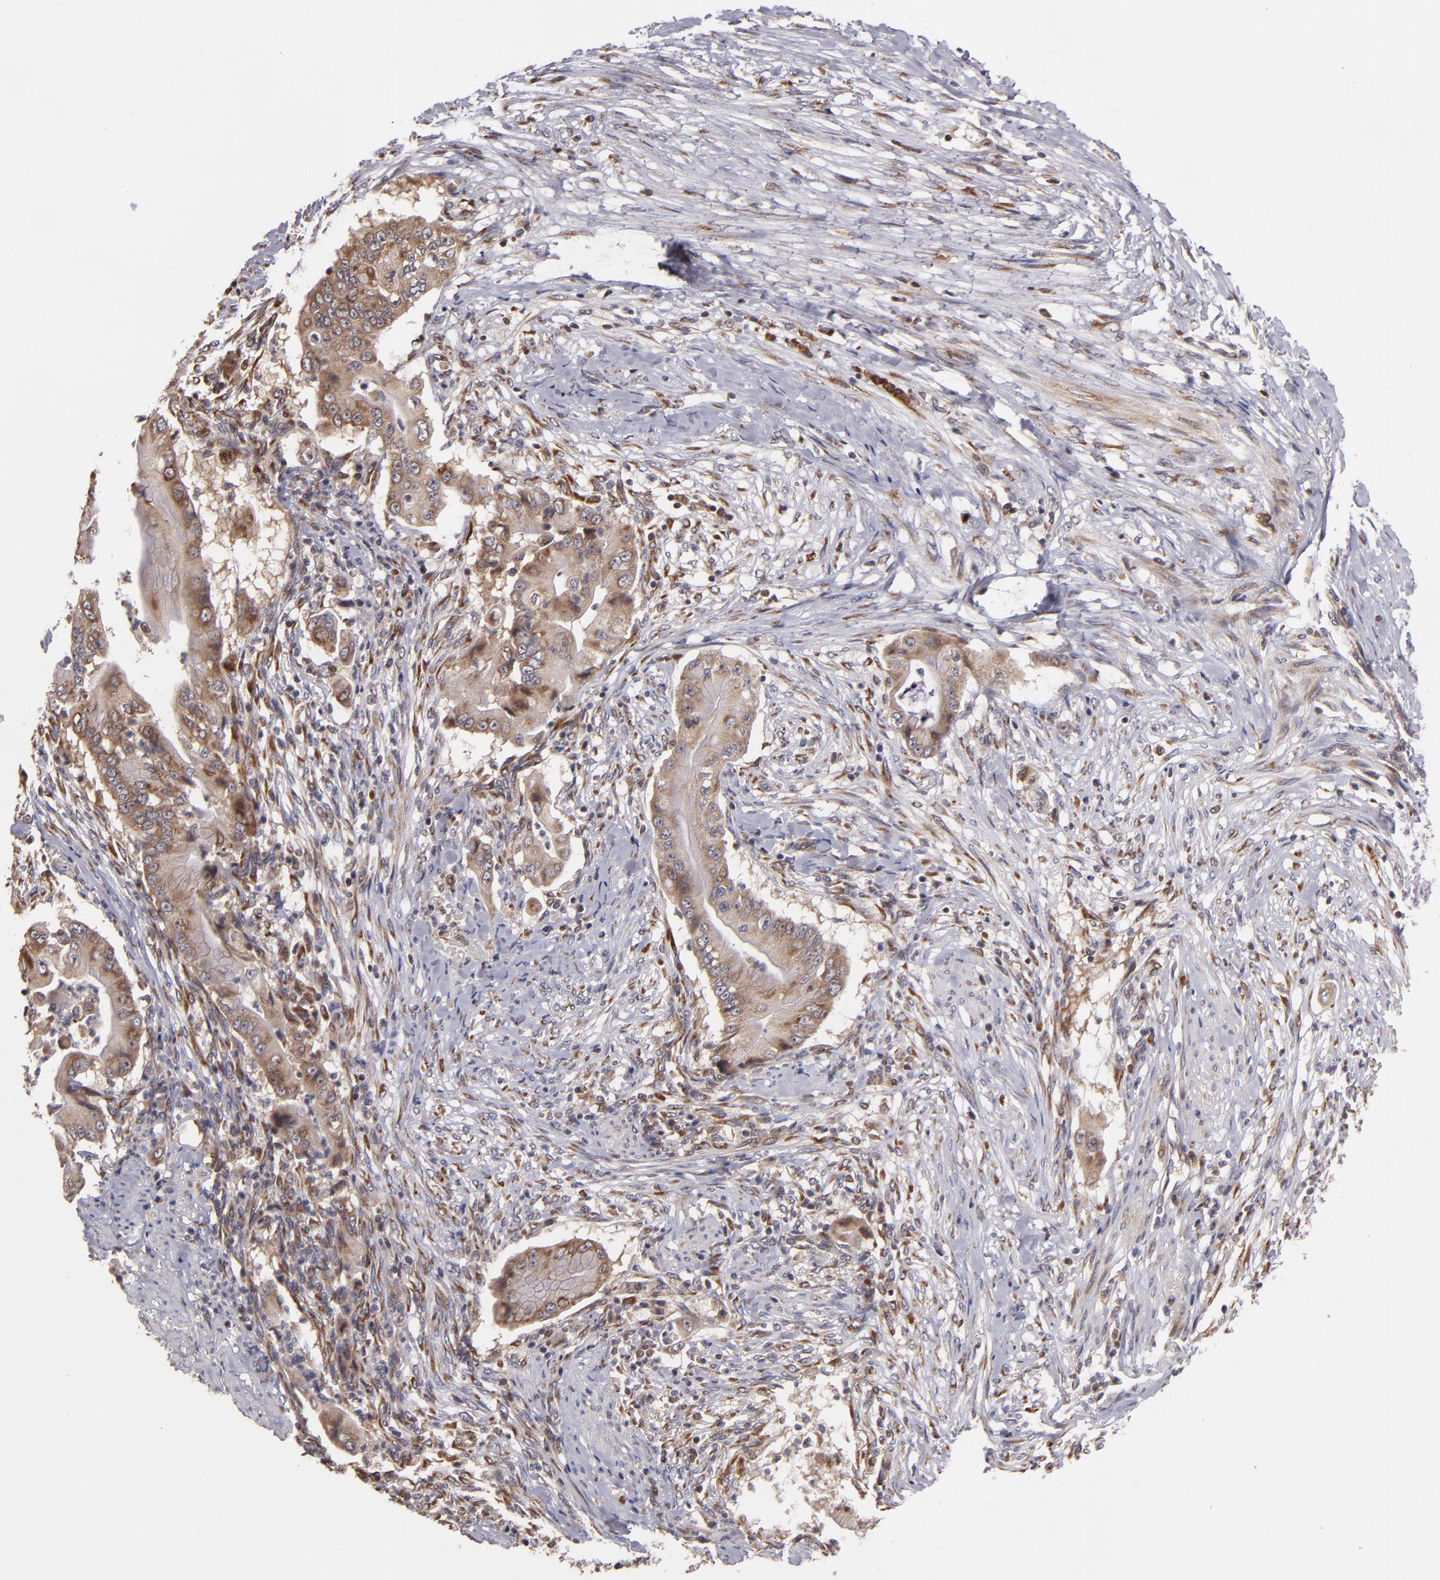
{"staining": {"intensity": "weak", "quantity": ">75%", "location": "cytoplasmic/membranous"}, "tissue": "pancreatic cancer", "cell_type": "Tumor cells", "image_type": "cancer", "snomed": [{"axis": "morphology", "description": "Adenocarcinoma, NOS"}, {"axis": "topography", "description": "Pancreas"}], "caption": "Immunohistochemical staining of pancreatic adenocarcinoma displays low levels of weak cytoplasmic/membranous expression in about >75% of tumor cells. (DAB (3,3'-diaminobenzidine) = brown stain, brightfield microscopy at high magnification).", "gene": "CASP1", "patient": {"sex": "male", "age": 62}}